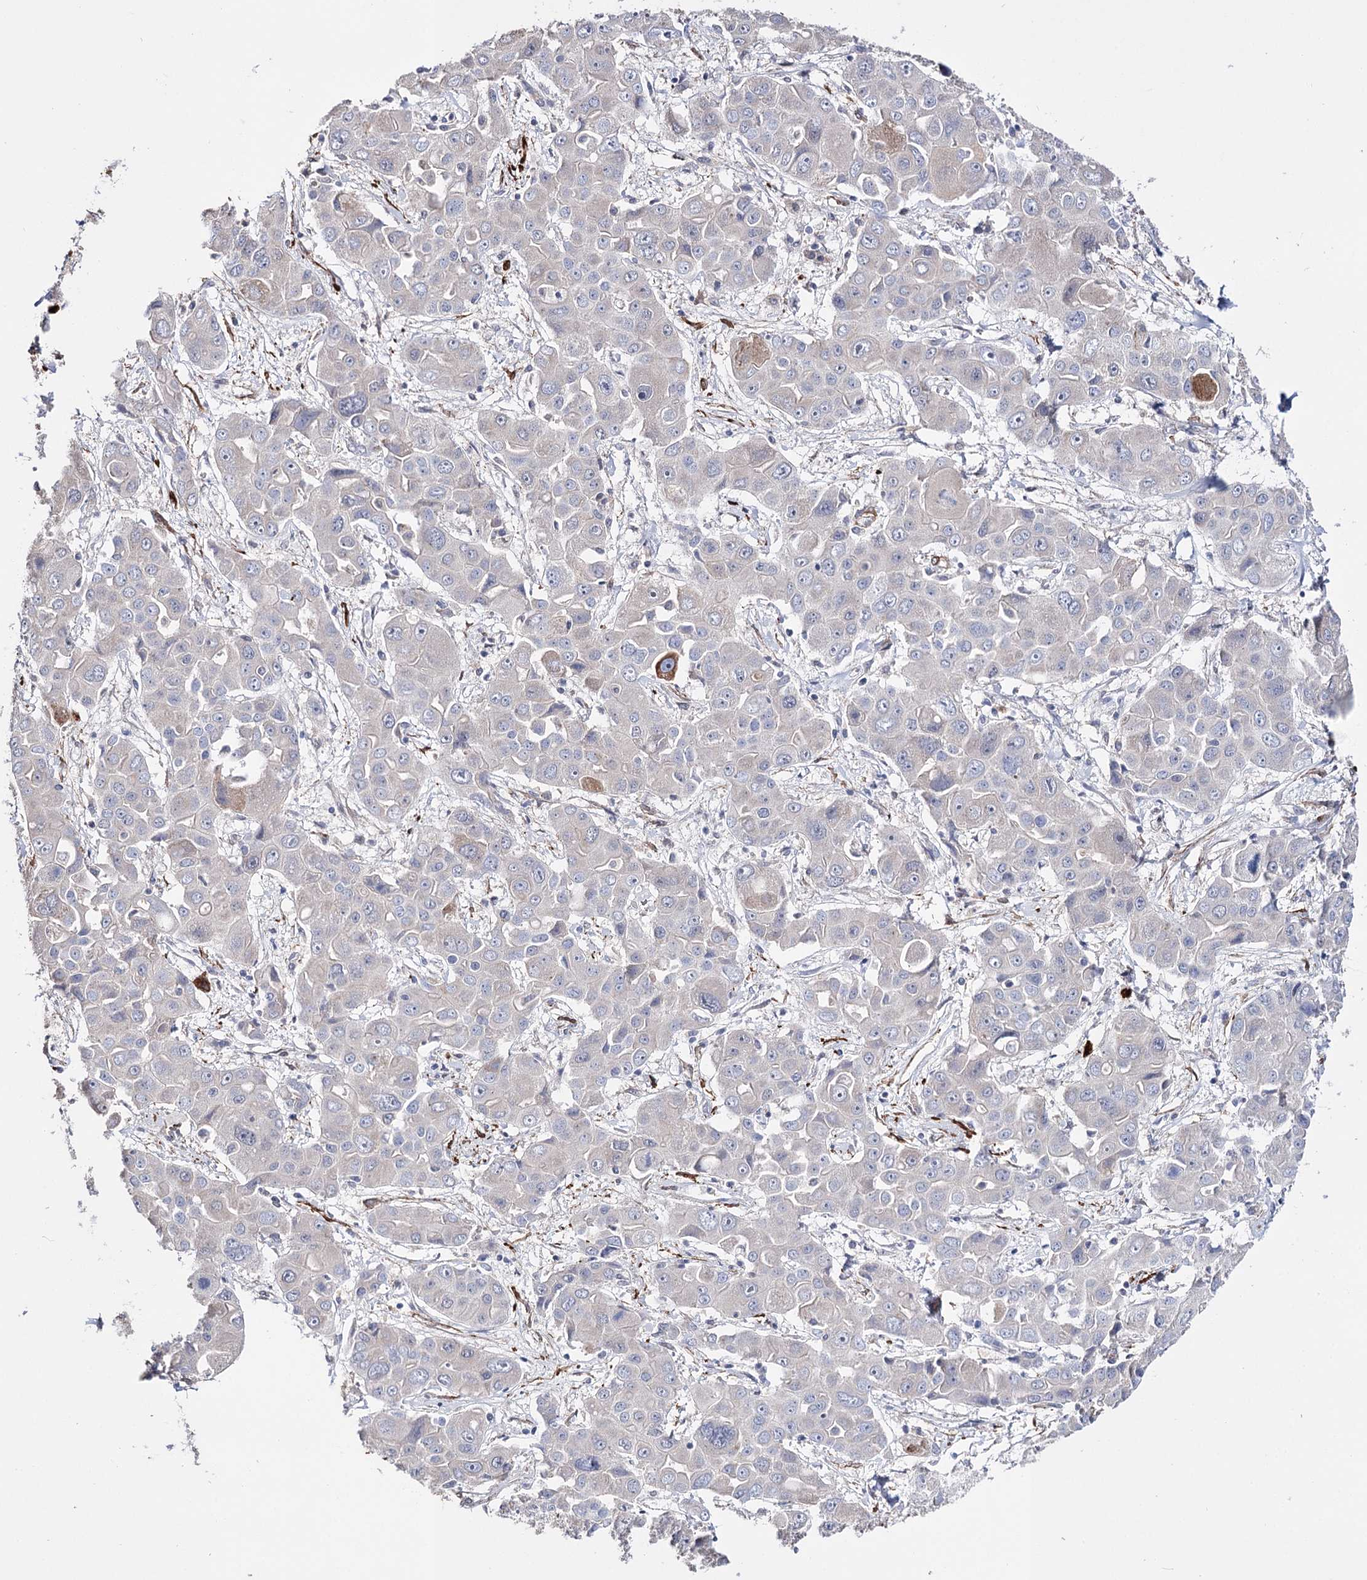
{"staining": {"intensity": "negative", "quantity": "none", "location": "none"}, "tissue": "liver cancer", "cell_type": "Tumor cells", "image_type": "cancer", "snomed": [{"axis": "morphology", "description": "Cholangiocarcinoma"}, {"axis": "topography", "description": "Liver"}], "caption": "High magnification brightfield microscopy of liver cholangiocarcinoma stained with DAB (brown) and counterstained with hematoxylin (blue): tumor cells show no significant positivity.", "gene": "CFAP46", "patient": {"sex": "male", "age": 67}}